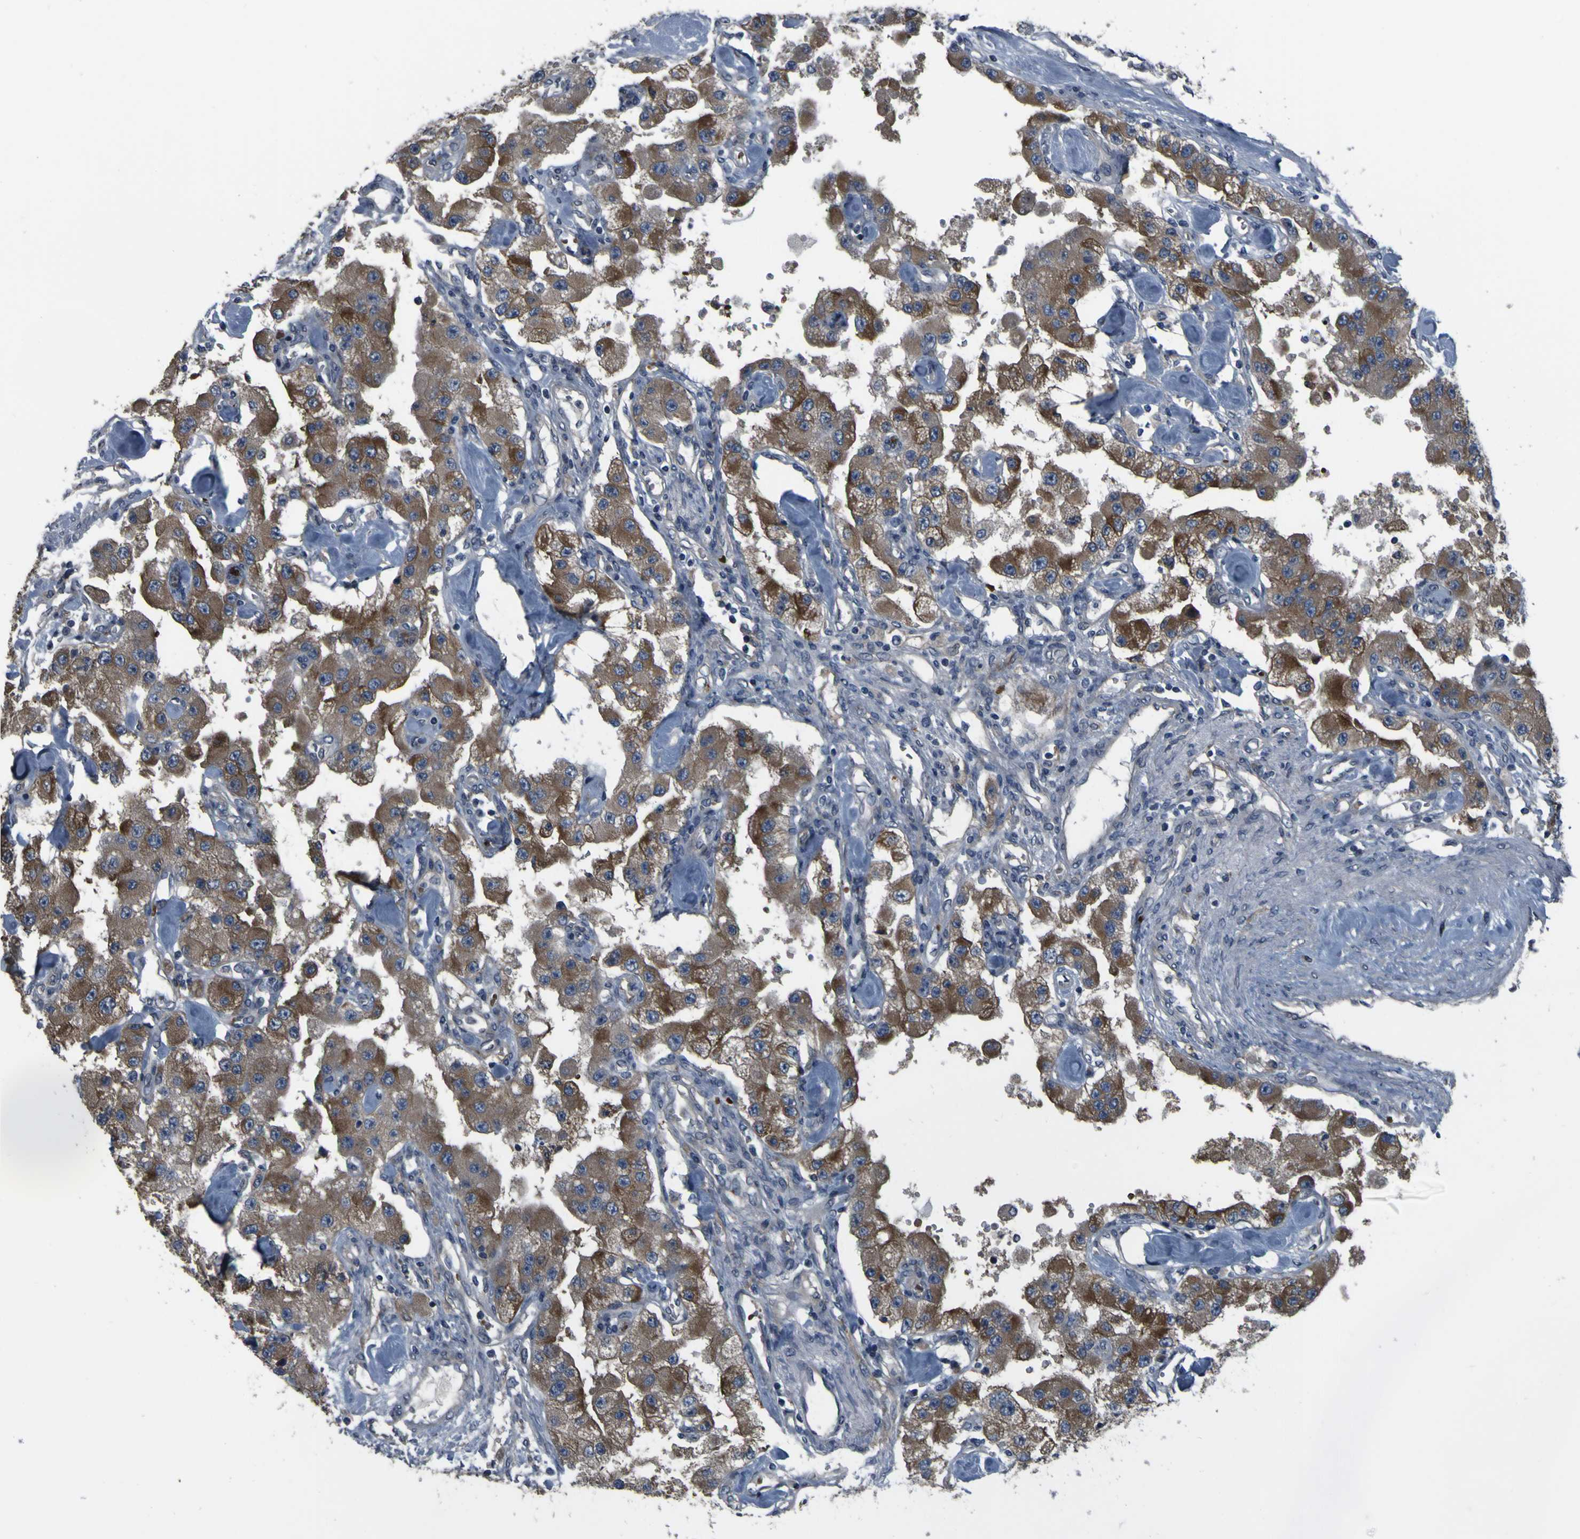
{"staining": {"intensity": "moderate", "quantity": ">75%", "location": "cytoplasmic/membranous"}, "tissue": "carcinoid", "cell_type": "Tumor cells", "image_type": "cancer", "snomed": [{"axis": "morphology", "description": "Carcinoid, malignant, NOS"}, {"axis": "topography", "description": "Pancreas"}], "caption": "A brown stain labels moderate cytoplasmic/membranous positivity of a protein in human carcinoid tumor cells. The protein is shown in brown color, while the nuclei are stained blue.", "gene": "GRAMD1A", "patient": {"sex": "male", "age": 41}}